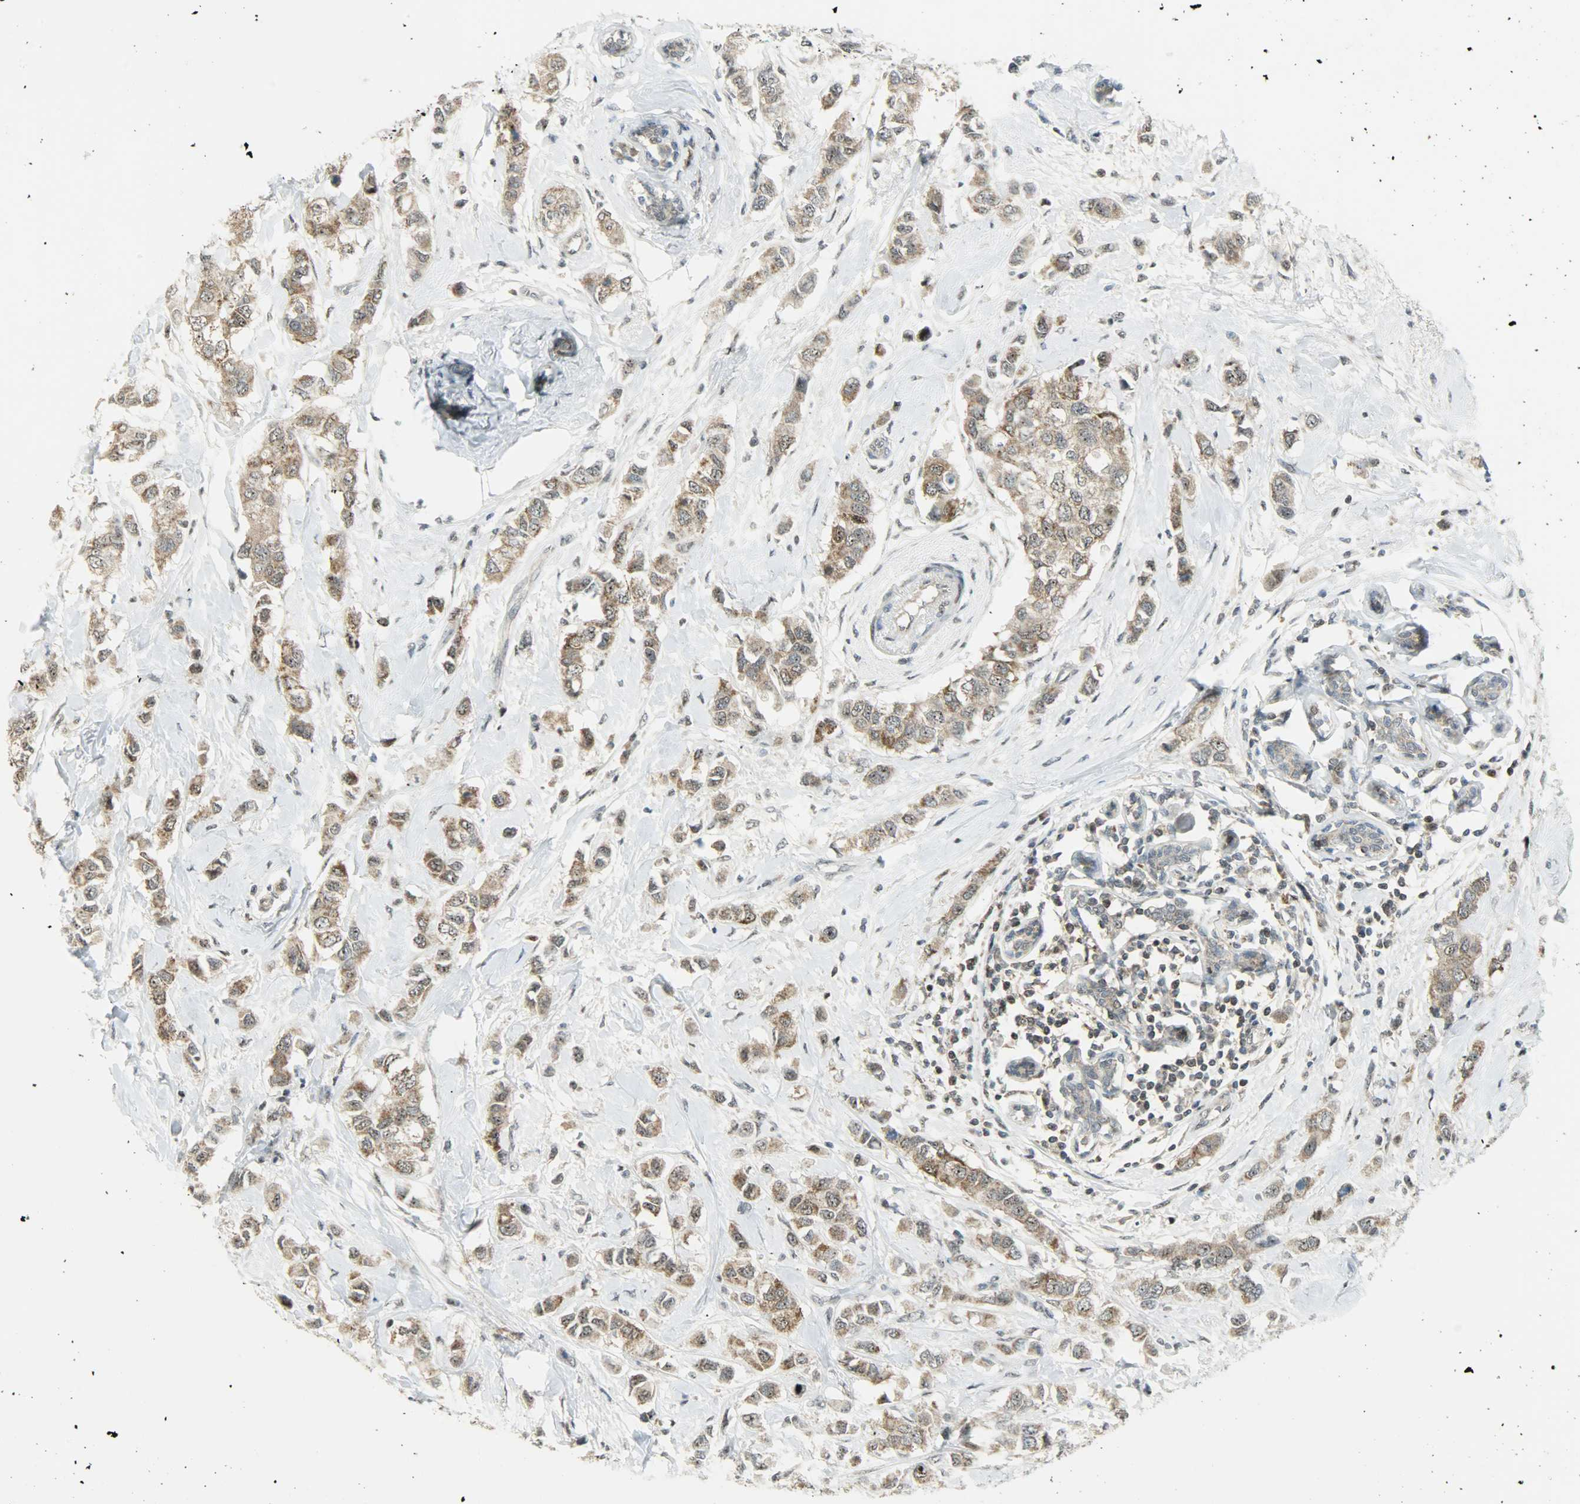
{"staining": {"intensity": "moderate", "quantity": ">75%", "location": "cytoplasmic/membranous"}, "tissue": "breast cancer", "cell_type": "Tumor cells", "image_type": "cancer", "snomed": [{"axis": "morphology", "description": "Duct carcinoma"}, {"axis": "topography", "description": "Breast"}], "caption": "Invasive ductal carcinoma (breast) stained with a protein marker exhibits moderate staining in tumor cells.", "gene": "IL15", "patient": {"sex": "female", "age": 50}}